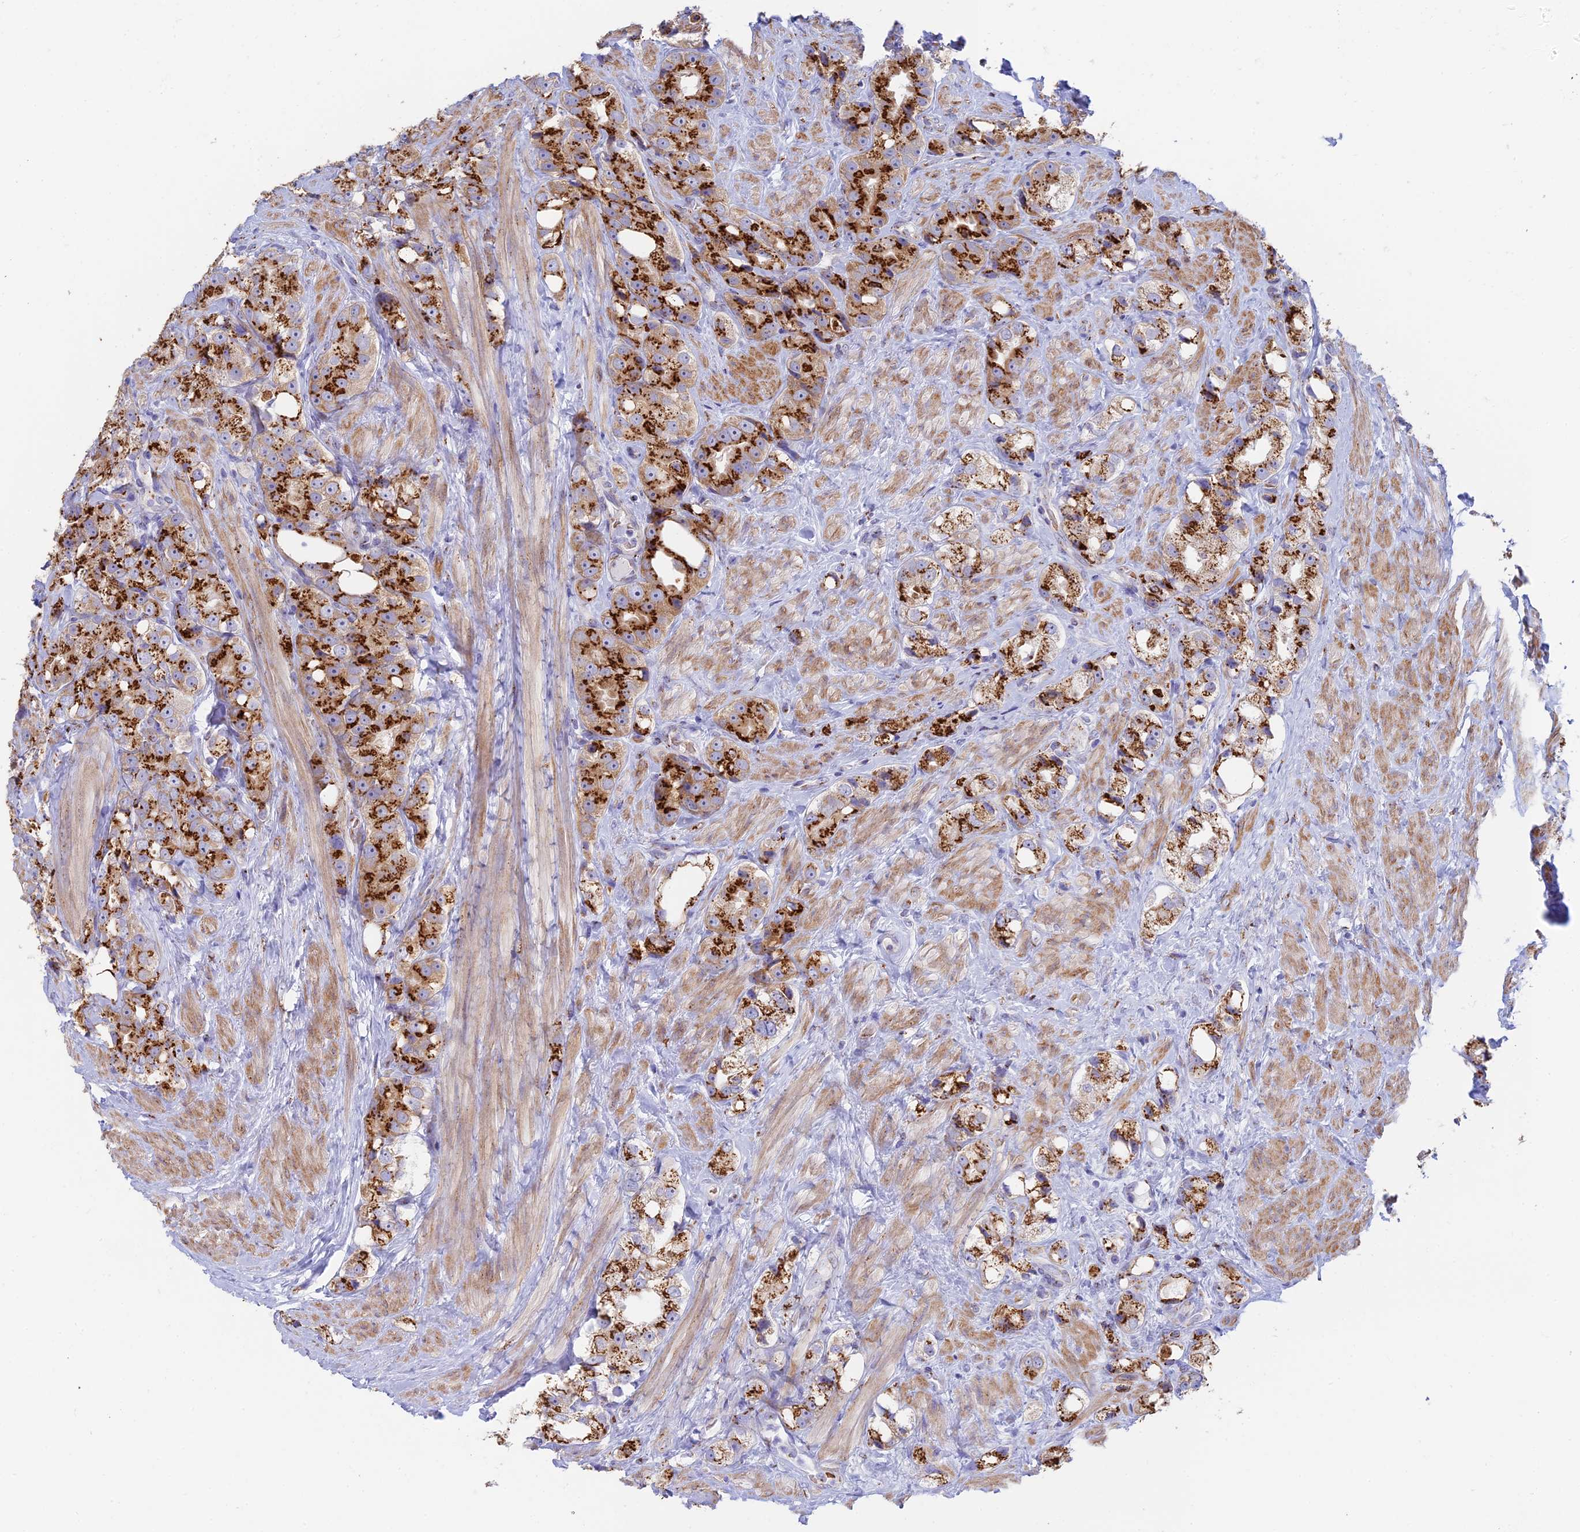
{"staining": {"intensity": "strong", "quantity": ">75%", "location": "cytoplasmic/membranous"}, "tissue": "prostate cancer", "cell_type": "Tumor cells", "image_type": "cancer", "snomed": [{"axis": "morphology", "description": "Adenocarcinoma, NOS"}, {"axis": "topography", "description": "Prostate"}], "caption": "Immunohistochemistry (IHC) staining of prostate cancer (adenocarcinoma), which demonstrates high levels of strong cytoplasmic/membranous staining in approximately >75% of tumor cells indicating strong cytoplasmic/membranous protein staining. The staining was performed using DAB (3,3'-diaminobenzidine) (brown) for protein detection and nuclei were counterstained in hematoxylin (blue).", "gene": "HS2ST1", "patient": {"sex": "male", "age": 79}}